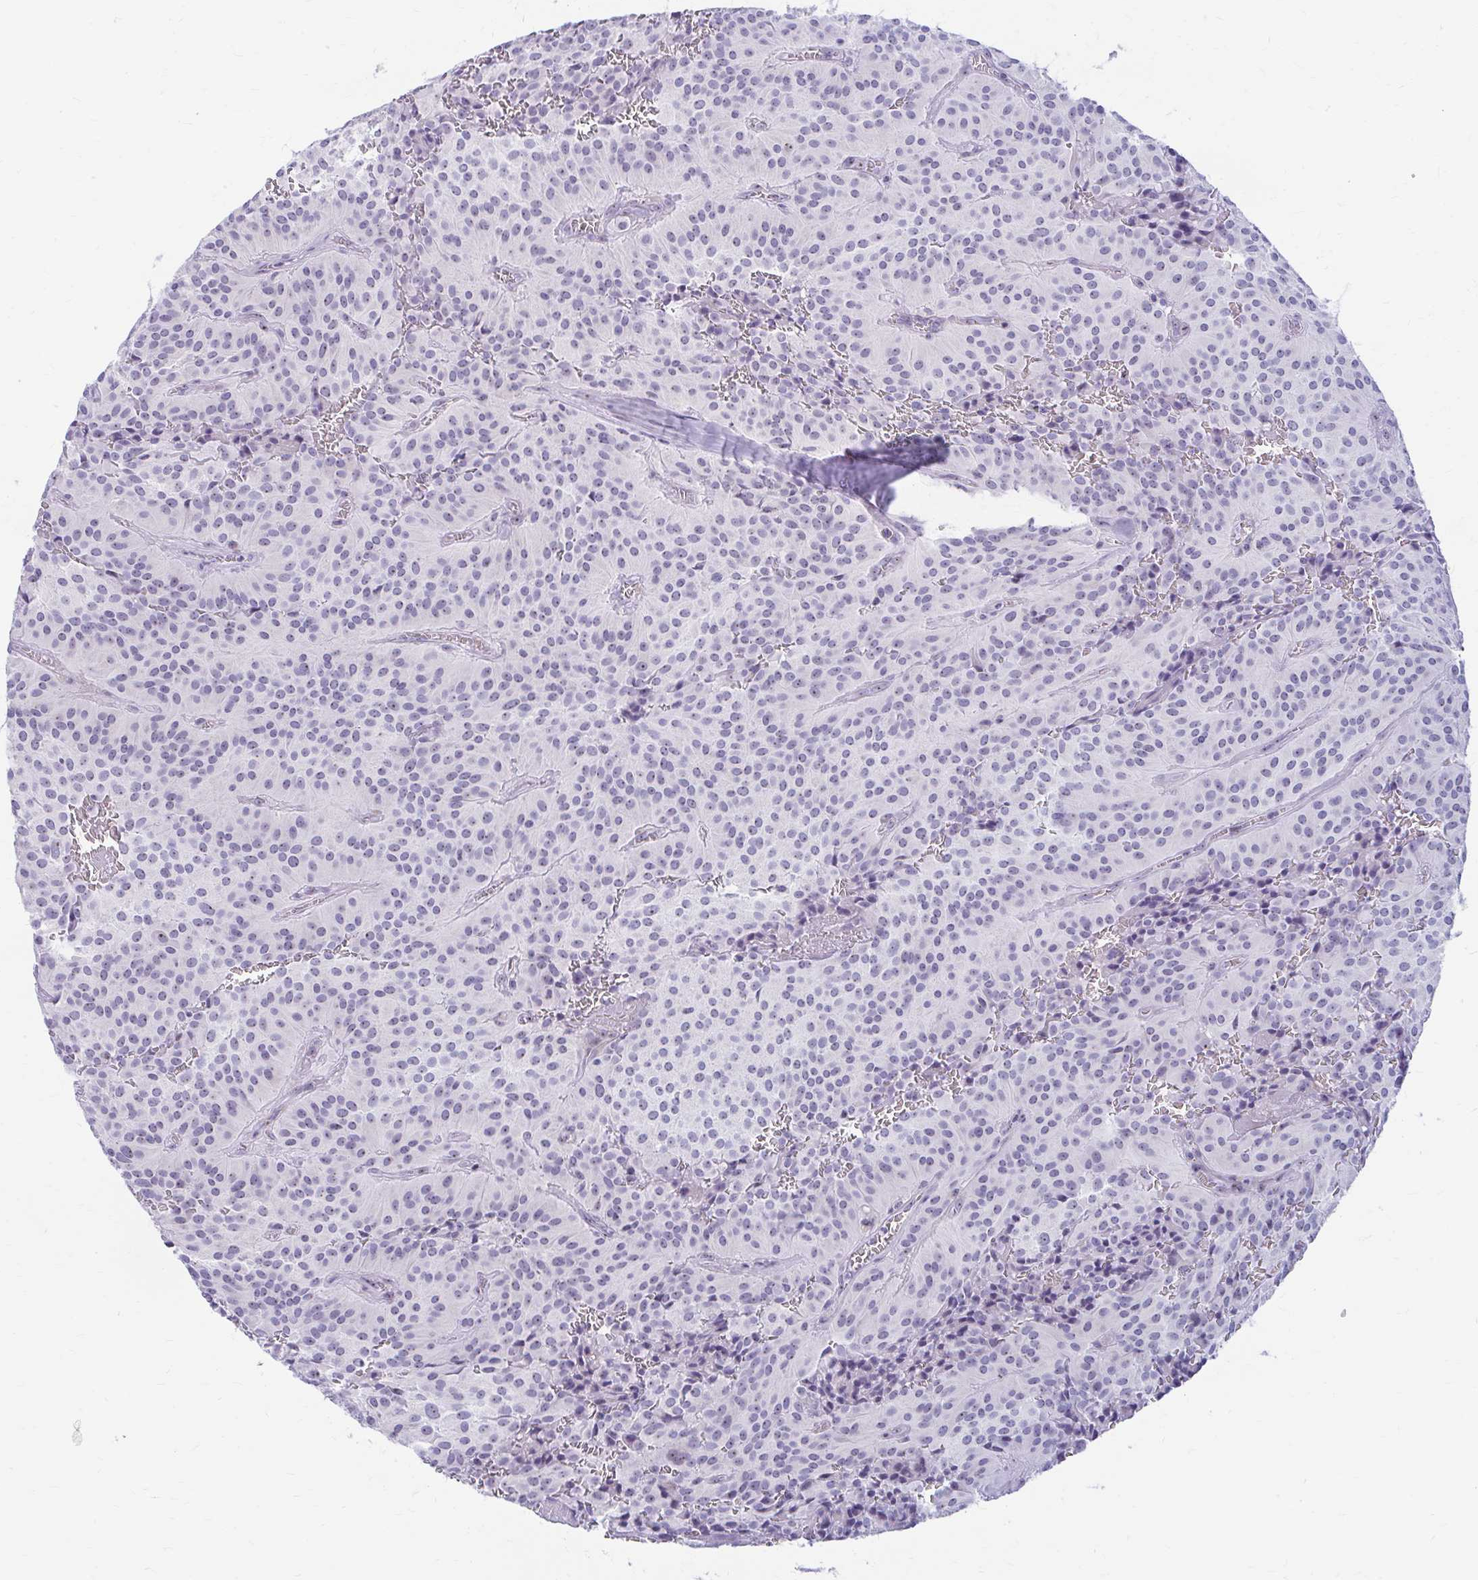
{"staining": {"intensity": "negative", "quantity": "none", "location": "none"}, "tissue": "glioma", "cell_type": "Tumor cells", "image_type": "cancer", "snomed": [{"axis": "morphology", "description": "Glioma, malignant, Low grade"}, {"axis": "topography", "description": "Brain"}], "caption": "Immunohistochemical staining of malignant low-grade glioma demonstrates no significant expression in tumor cells. Nuclei are stained in blue.", "gene": "FTSJ3", "patient": {"sex": "male", "age": 42}}